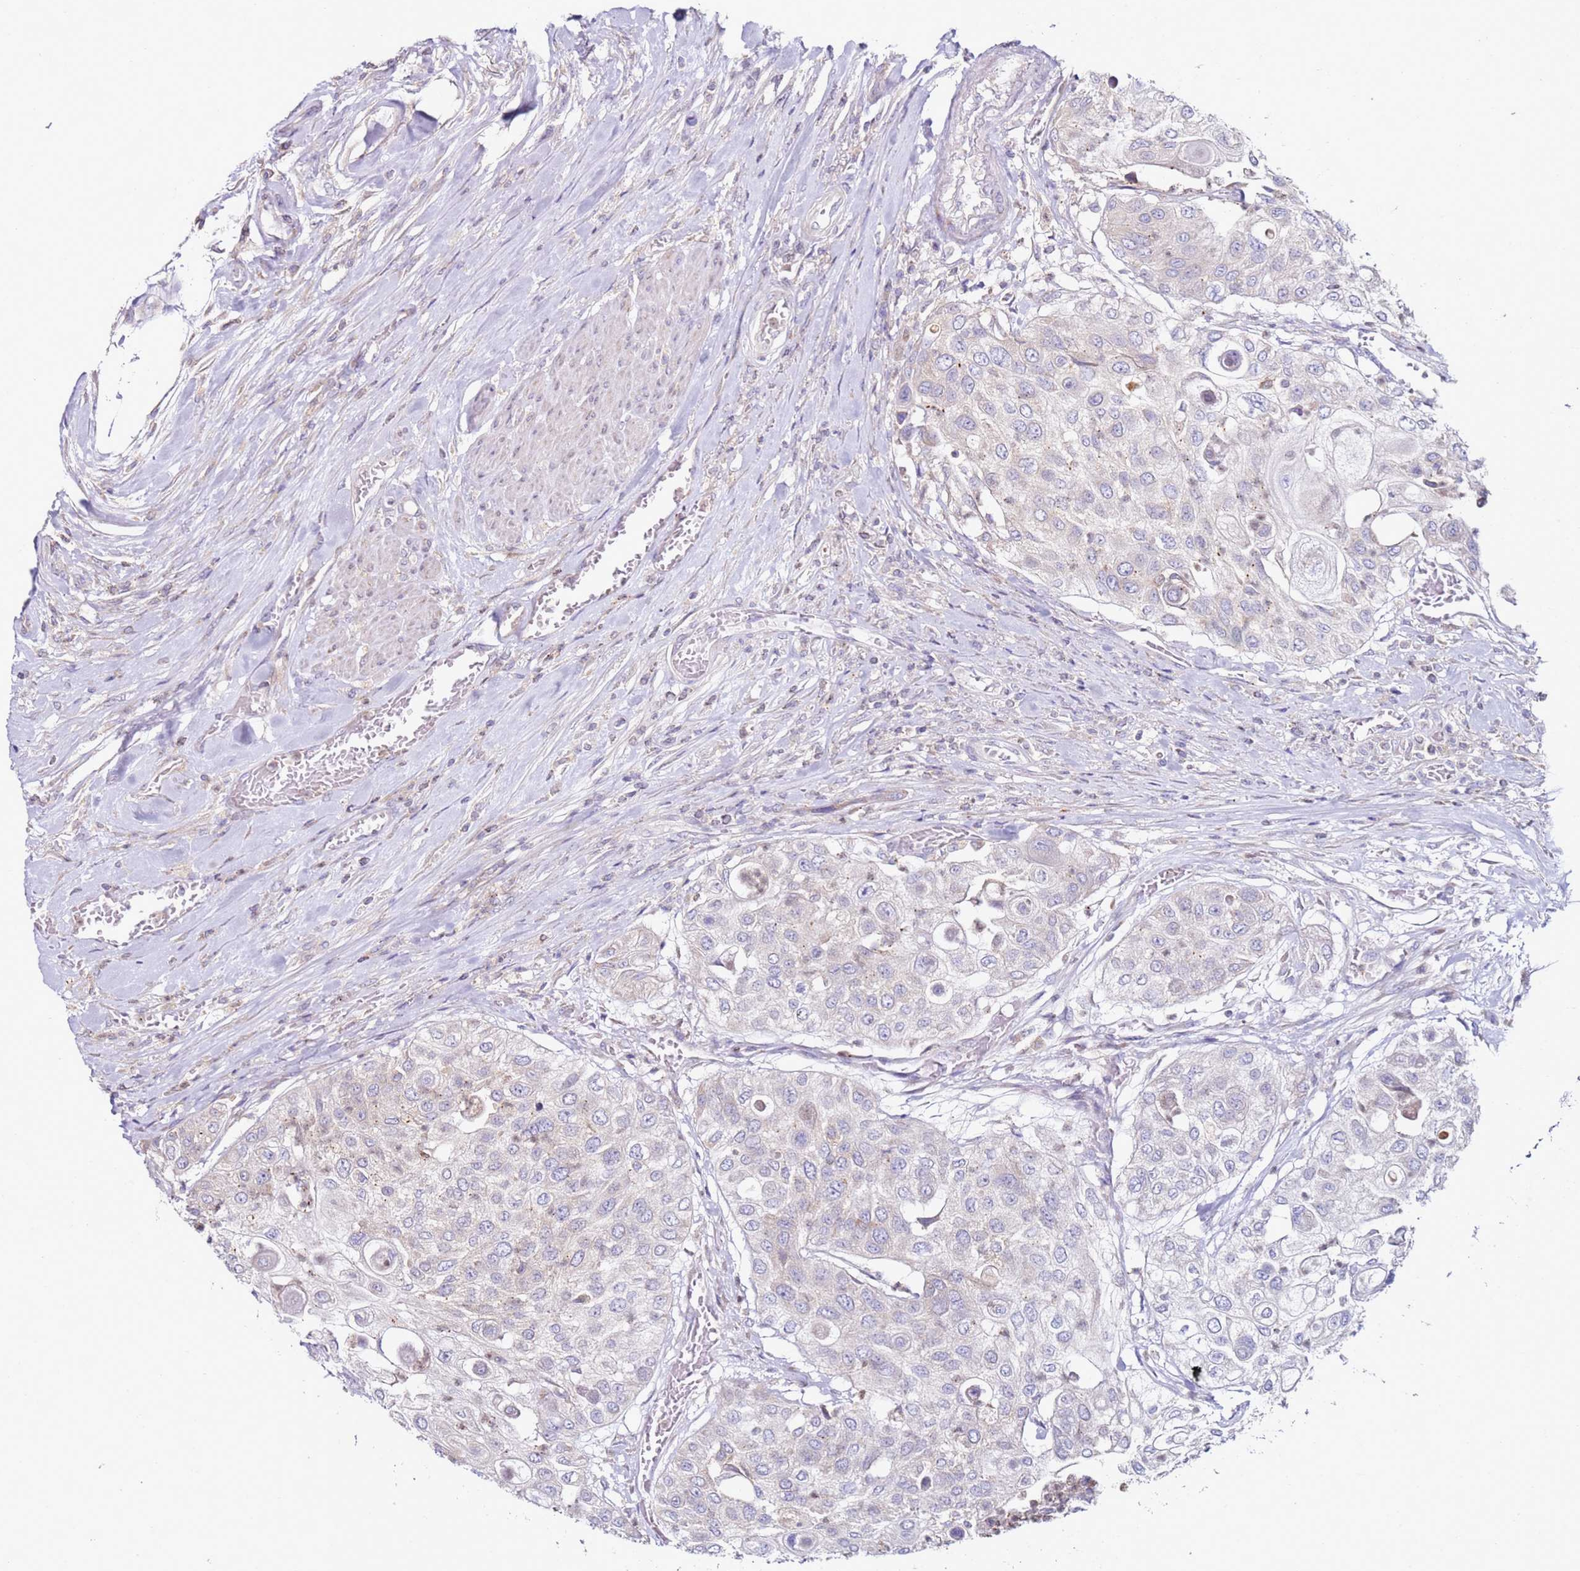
{"staining": {"intensity": "negative", "quantity": "none", "location": "none"}, "tissue": "urothelial cancer", "cell_type": "Tumor cells", "image_type": "cancer", "snomed": [{"axis": "morphology", "description": "Urothelial carcinoma, High grade"}, {"axis": "topography", "description": "Urinary bladder"}], "caption": "This is an immunohistochemistry histopathology image of urothelial cancer. There is no staining in tumor cells.", "gene": "CNOT9", "patient": {"sex": "female", "age": 79}}